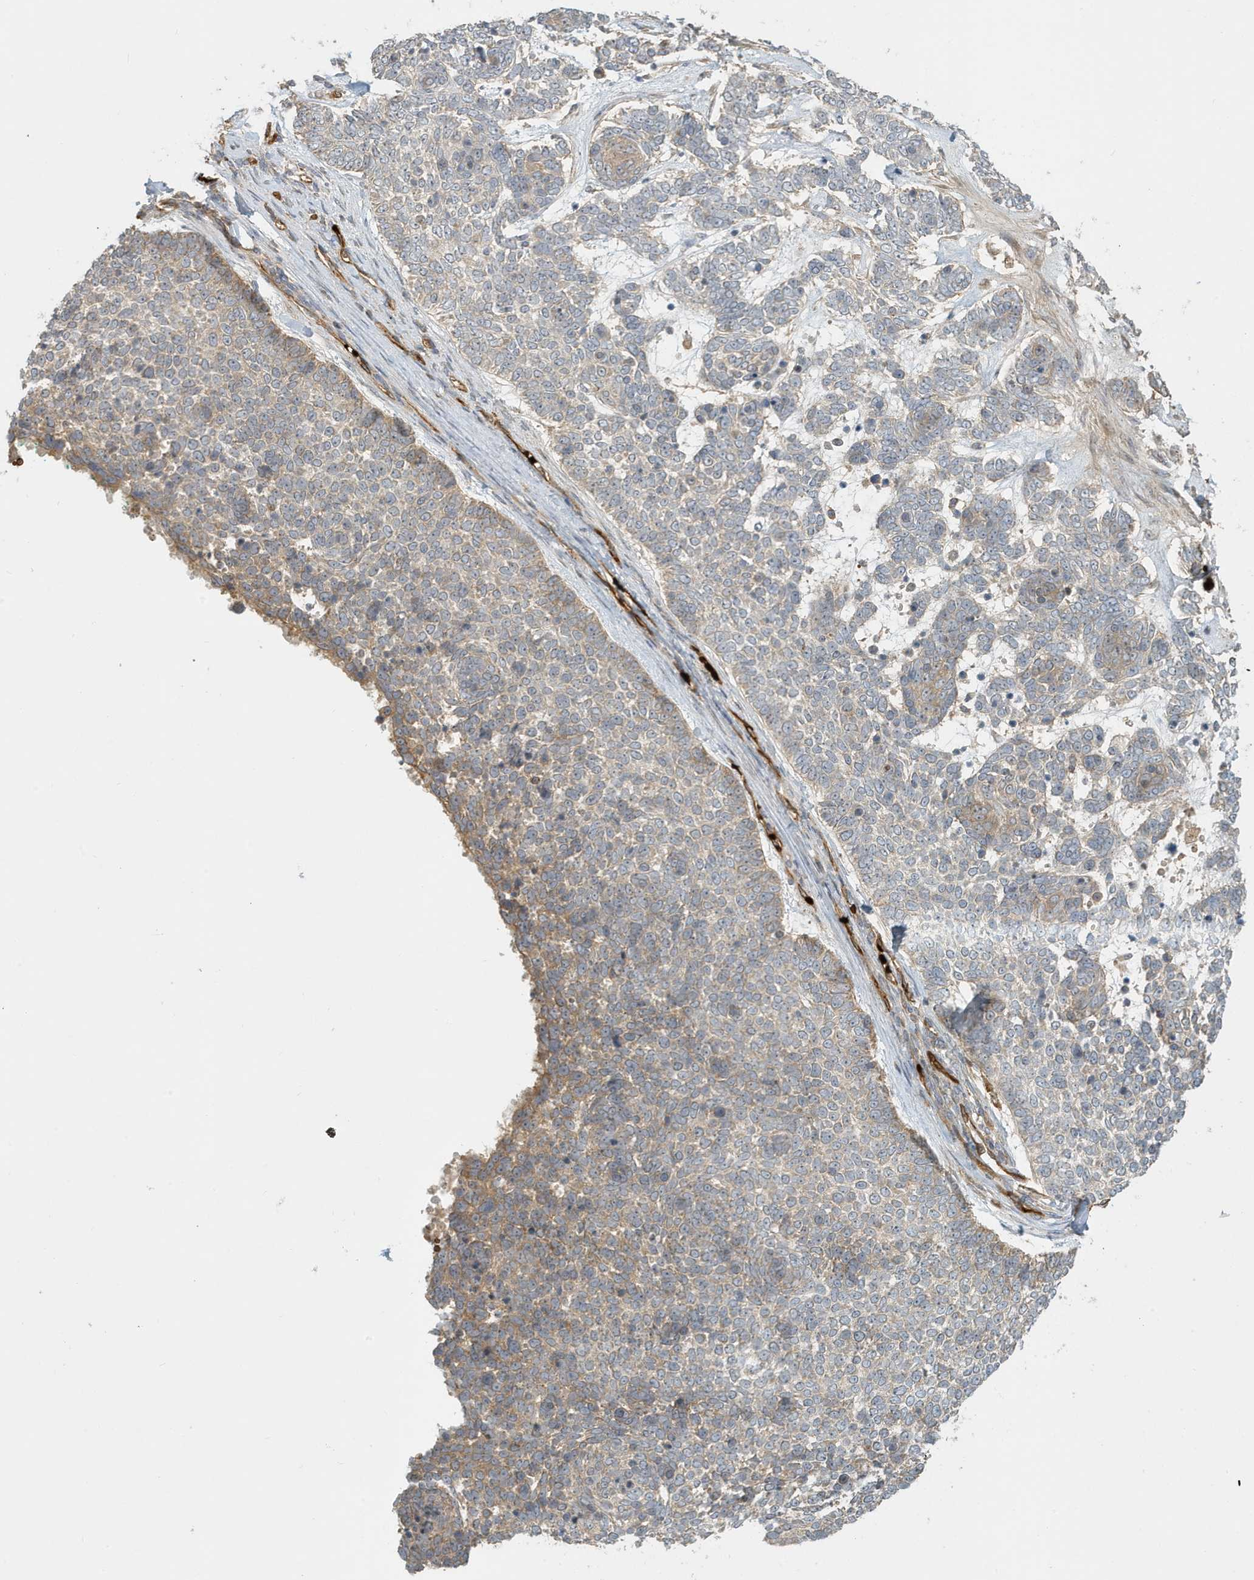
{"staining": {"intensity": "weak", "quantity": "<25%", "location": "cytoplasmic/membranous"}, "tissue": "skin cancer", "cell_type": "Tumor cells", "image_type": "cancer", "snomed": [{"axis": "morphology", "description": "Basal cell carcinoma"}, {"axis": "topography", "description": "Skin"}], "caption": "Immunohistochemistry micrograph of neoplastic tissue: human skin cancer (basal cell carcinoma) stained with DAB (3,3'-diaminobenzidine) shows no significant protein staining in tumor cells. (DAB immunohistochemistry (IHC), high magnification).", "gene": "FYCO1", "patient": {"sex": "female", "age": 81}}